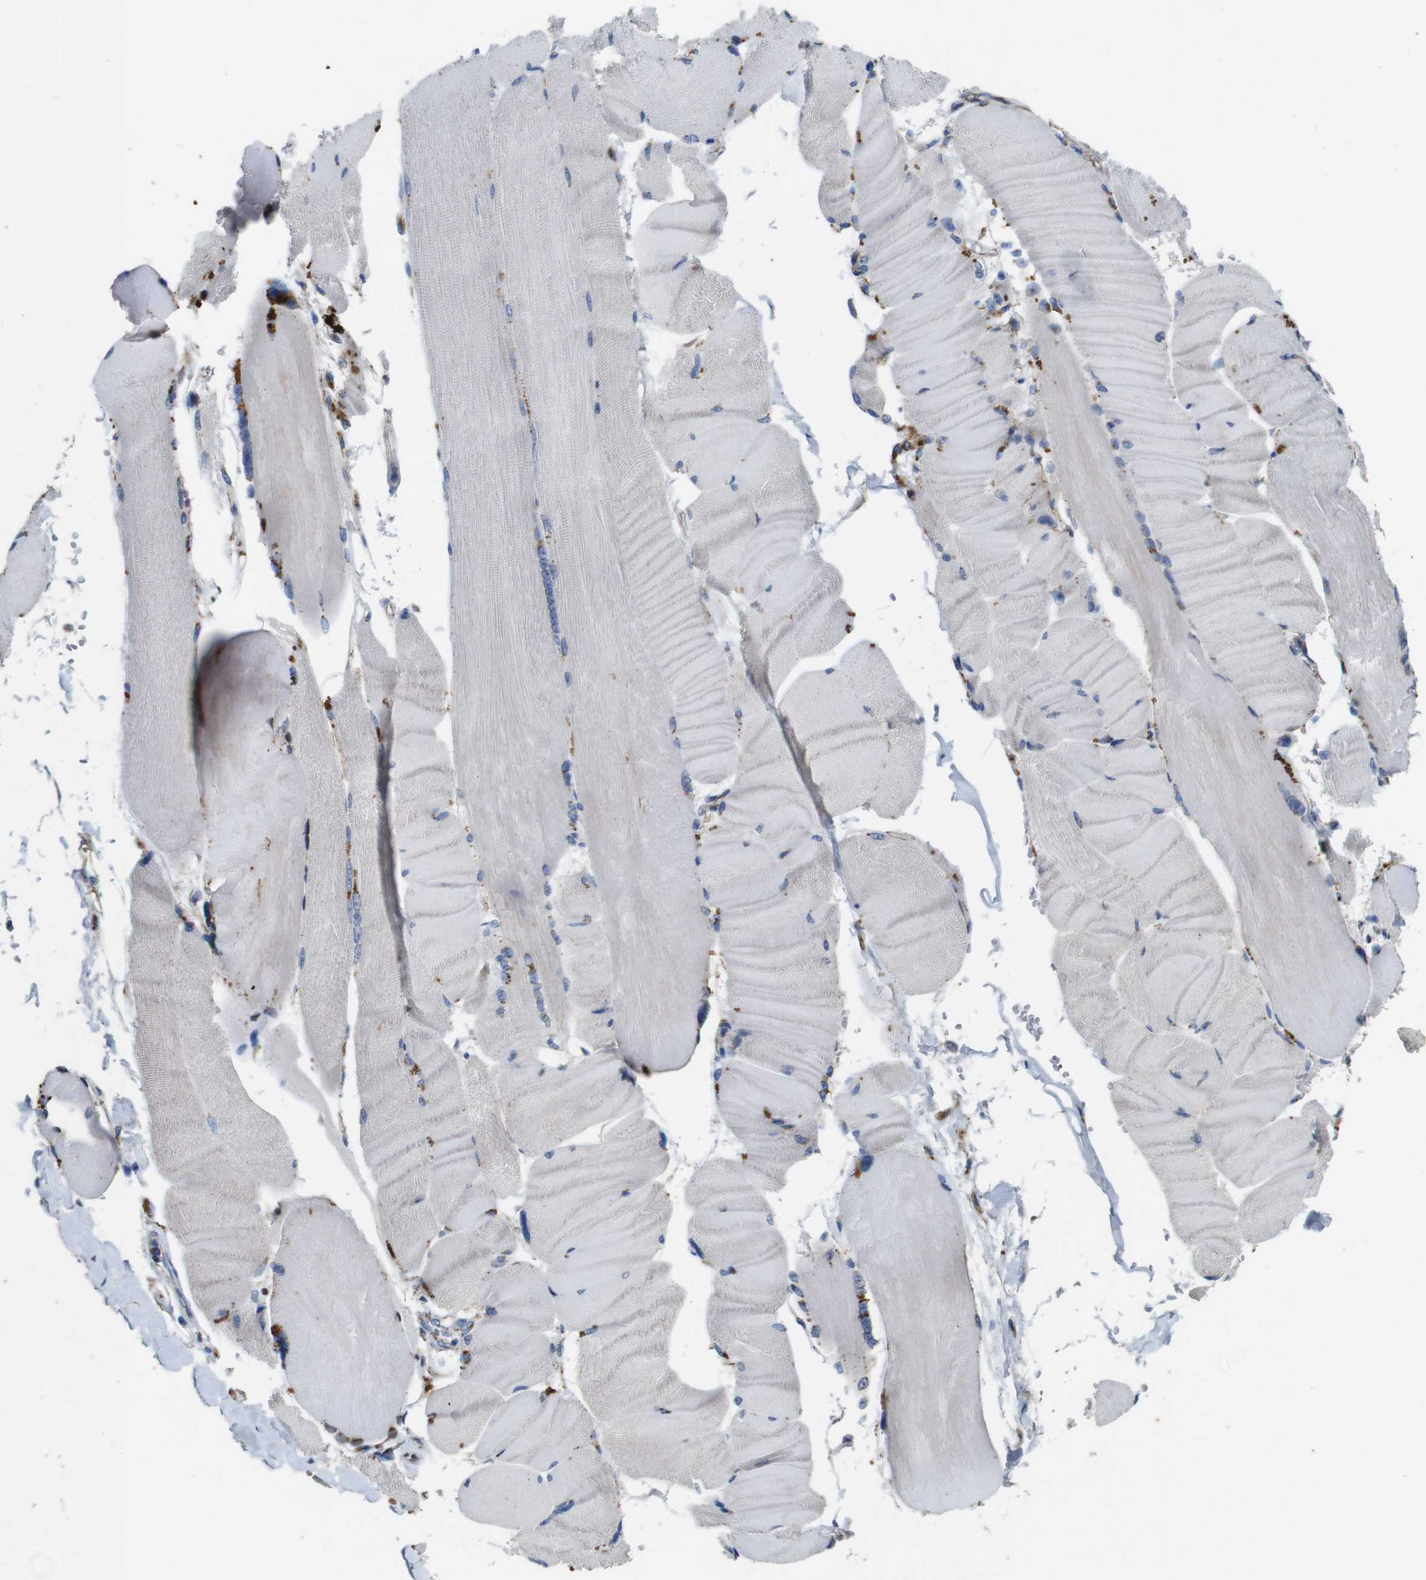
{"staining": {"intensity": "negative", "quantity": "none", "location": "none"}, "tissue": "skeletal muscle", "cell_type": "Myocytes", "image_type": "normal", "snomed": [{"axis": "morphology", "description": "Normal tissue, NOS"}, {"axis": "topography", "description": "Skin"}, {"axis": "topography", "description": "Skeletal muscle"}], "caption": "Human skeletal muscle stained for a protein using IHC shows no staining in myocytes.", "gene": "NHLRC3", "patient": {"sex": "male", "age": 83}}